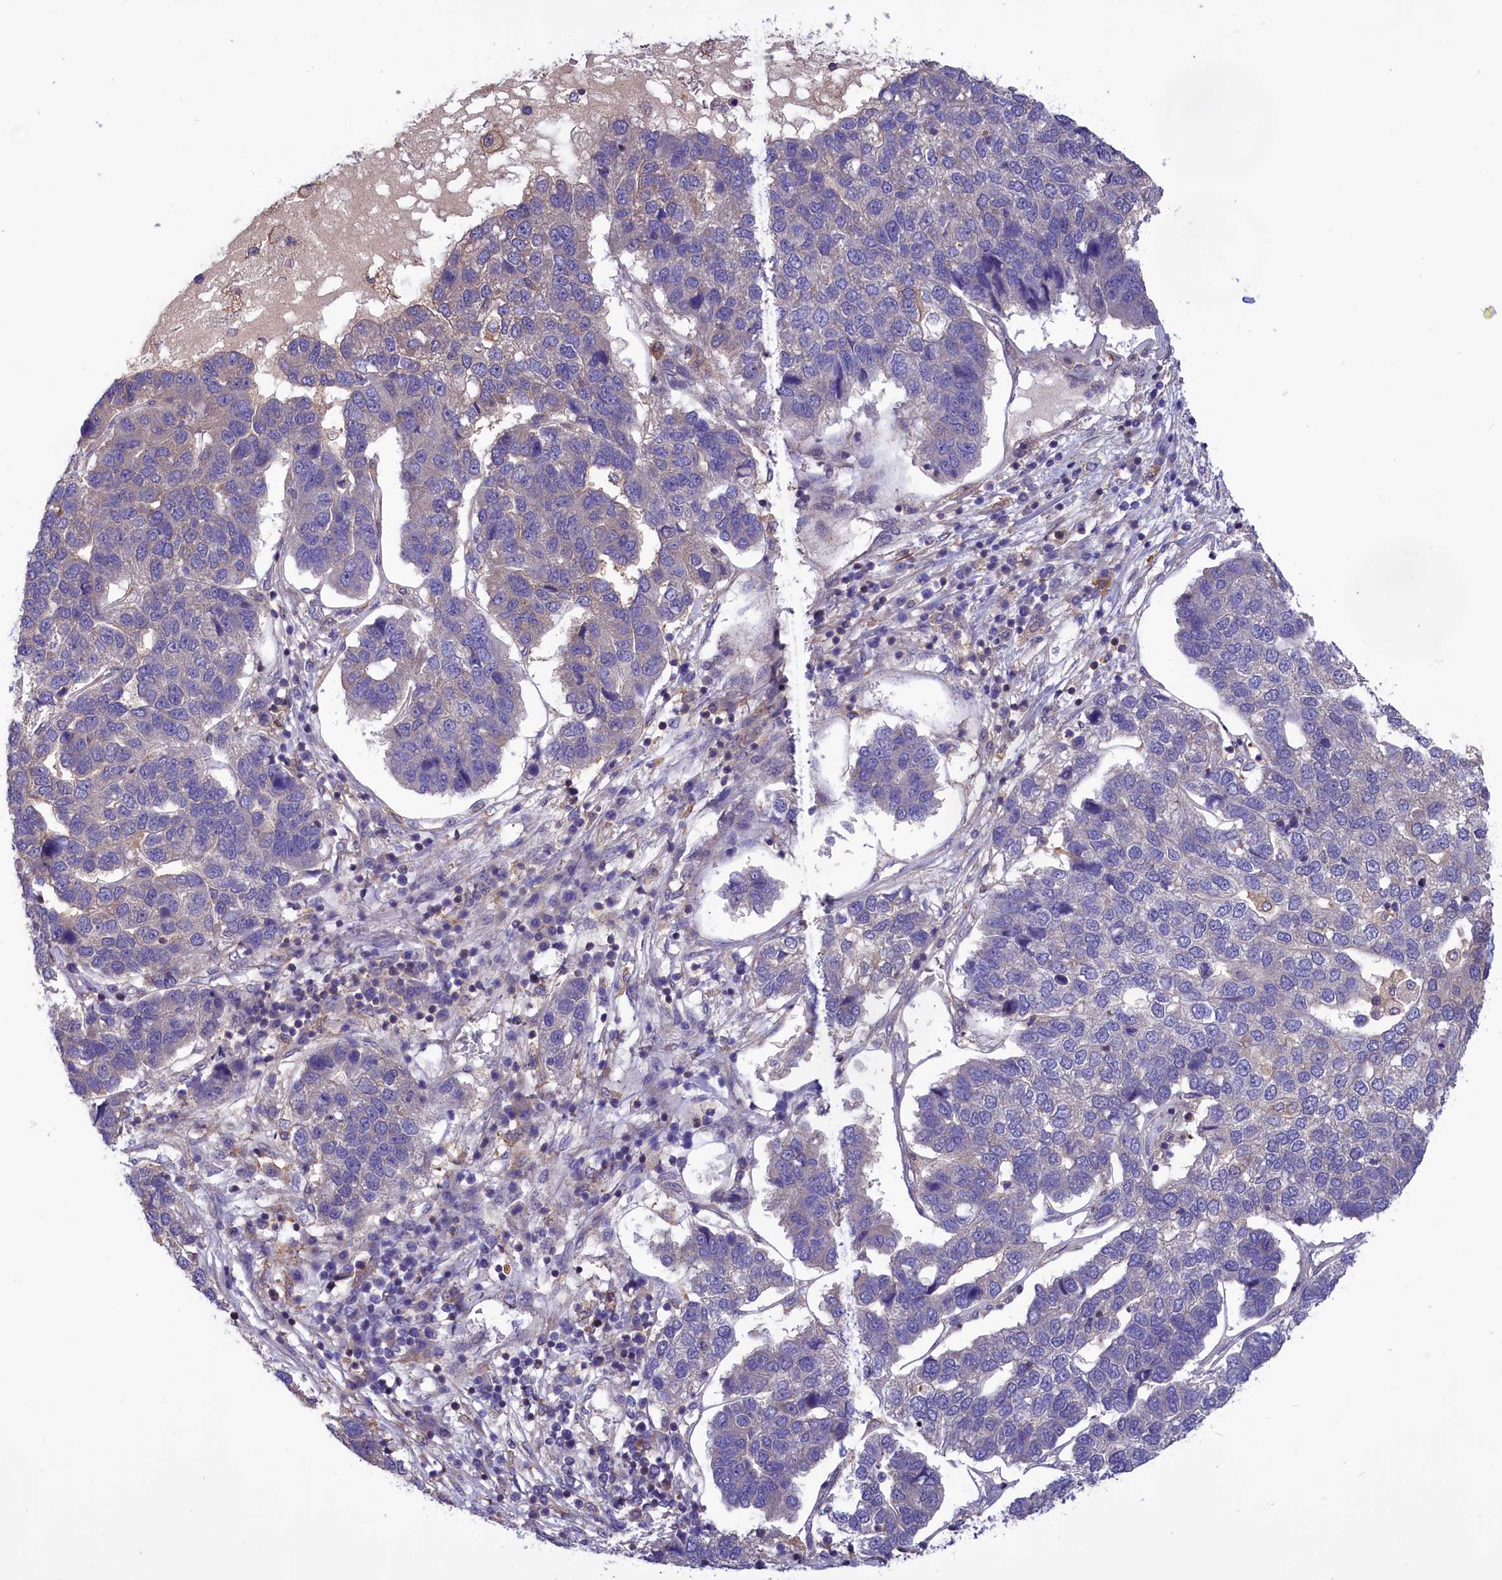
{"staining": {"intensity": "negative", "quantity": "none", "location": "none"}, "tissue": "pancreatic cancer", "cell_type": "Tumor cells", "image_type": "cancer", "snomed": [{"axis": "morphology", "description": "Adenocarcinoma, NOS"}, {"axis": "topography", "description": "Pancreas"}], "caption": "This photomicrograph is of pancreatic cancer stained with IHC to label a protein in brown with the nuclei are counter-stained blue. There is no expression in tumor cells.", "gene": "AMDHD2", "patient": {"sex": "female", "age": 61}}